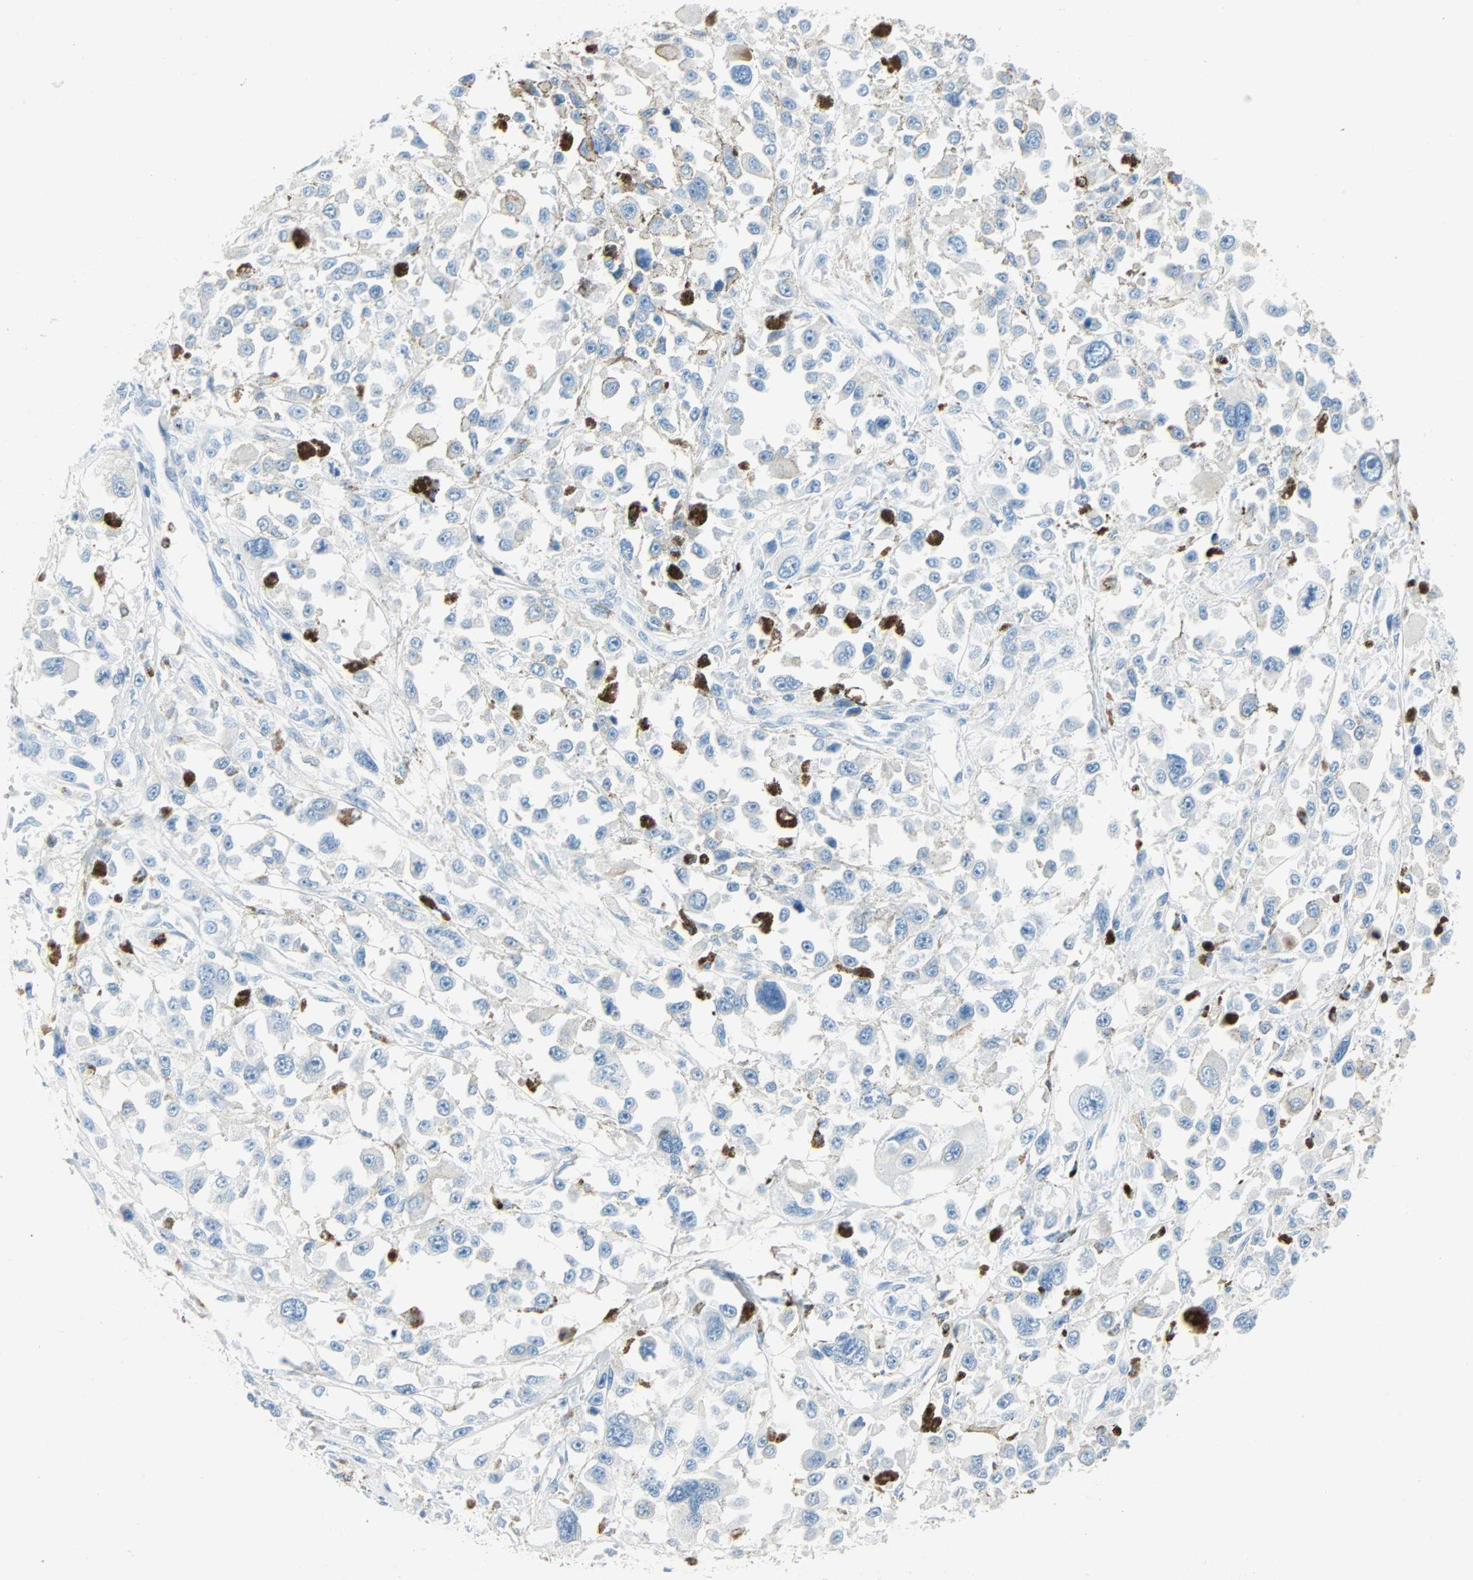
{"staining": {"intensity": "negative", "quantity": "none", "location": "none"}, "tissue": "melanoma", "cell_type": "Tumor cells", "image_type": "cancer", "snomed": [{"axis": "morphology", "description": "Malignant melanoma, Metastatic site"}, {"axis": "topography", "description": "Lymph node"}], "caption": "A high-resolution micrograph shows IHC staining of melanoma, which demonstrates no significant expression in tumor cells.", "gene": "CLEC4A", "patient": {"sex": "male", "age": 59}}